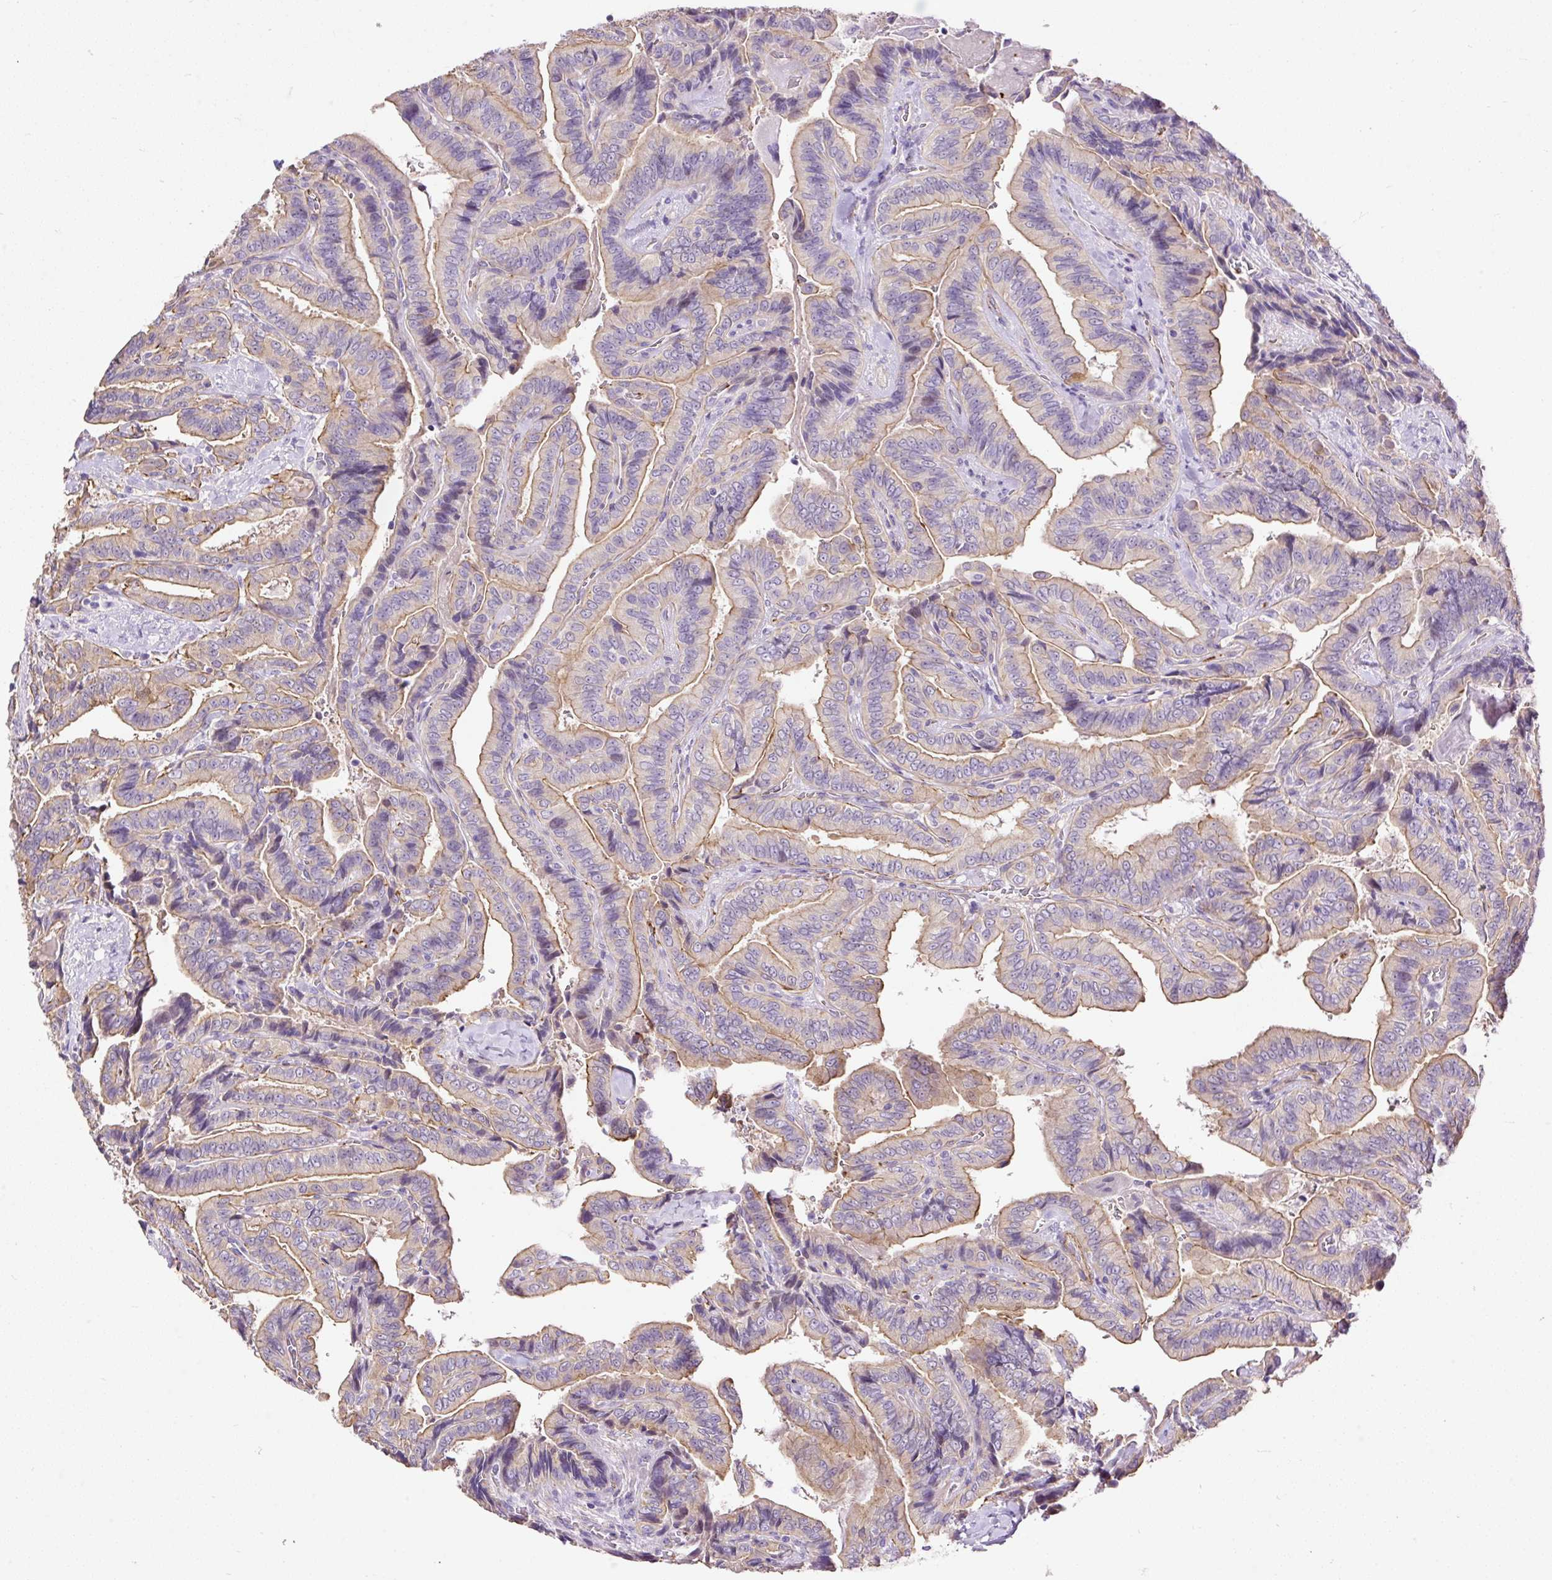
{"staining": {"intensity": "weak", "quantity": "25%-75%", "location": "cytoplasmic/membranous"}, "tissue": "thyroid cancer", "cell_type": "Tumor cells", "image_type": "cancer", "snomed": [{"axis": "morphology", "description": "Papillary adenocarcinoma, NOS"}, {"axis": "topography", "description": "Thyroid gland"}], "caption": "Thyroid cancer was stained to show a protein in brown. There is low levels of weak cytoplasmic/membranous expression in about 25%-75% of tumor cells. (brown staining indicates protein expression, while blue staining denotes nuclei).", "gene": "MAGEB16", "patient": {"sex": "male", "age": 61}}